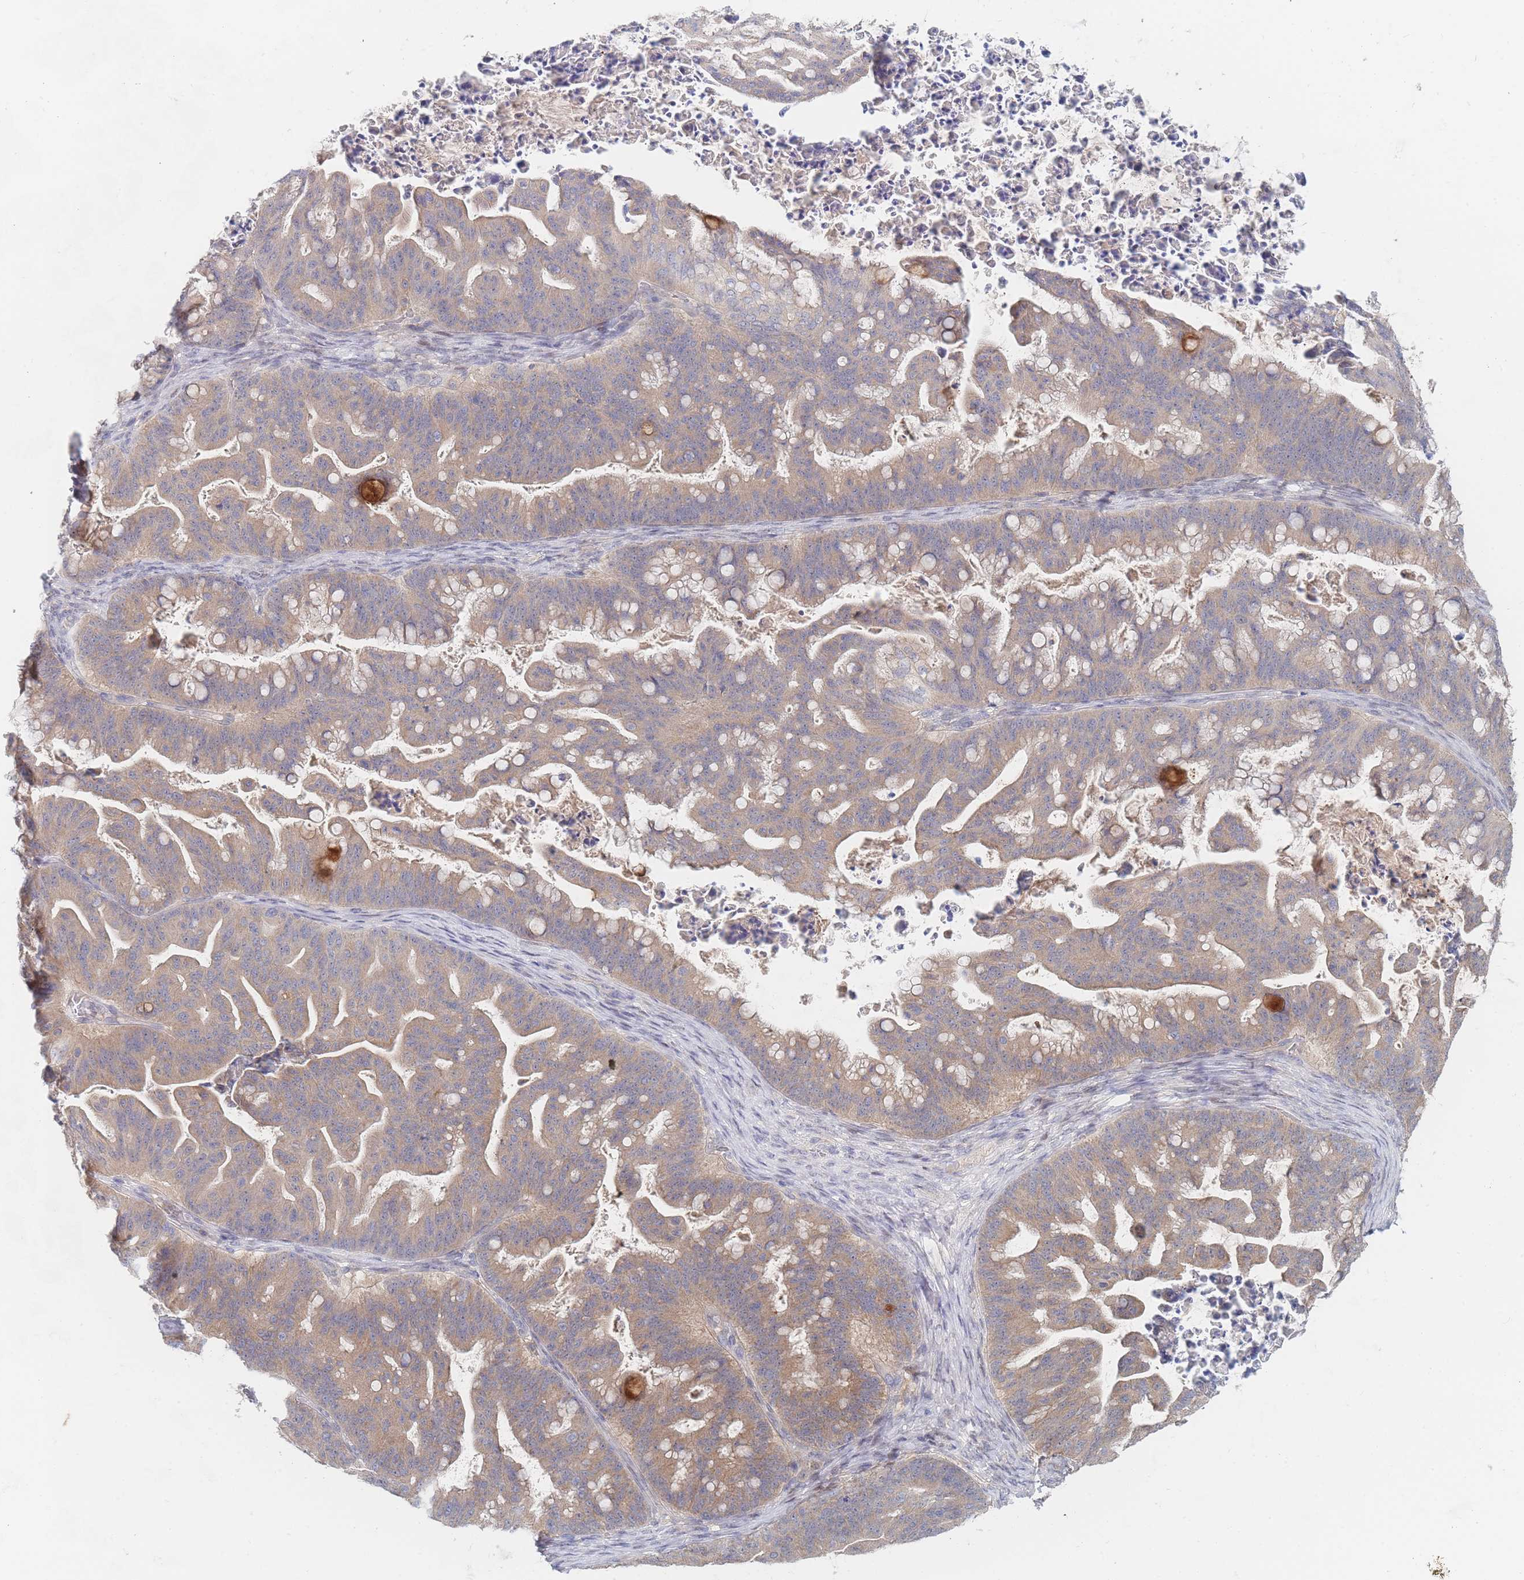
{"staining": {"intensity": "moderate", "quantity": ">75%", "location": "cytoplasmic/membranous"}, "tissue": "ovarian cancer", "cell_type": "Tumor cells", "image_type": "cancer", "snomed": [{"axis": "morphology", "description": "Cystadenocarcinoma, mucinous, NOS"}, {"axis": "topography", "description": "Ovary"}], "caption": "Immunohistochemistry of human ovarian cancer (mucinous cystadenocarcinoma) demonstrates medium levels of moderate cytoplasmic/membranous expression in about >75% of tumor cells.", "gene": "PPP6C", "patient": {"sex": "female", "age": 67}}